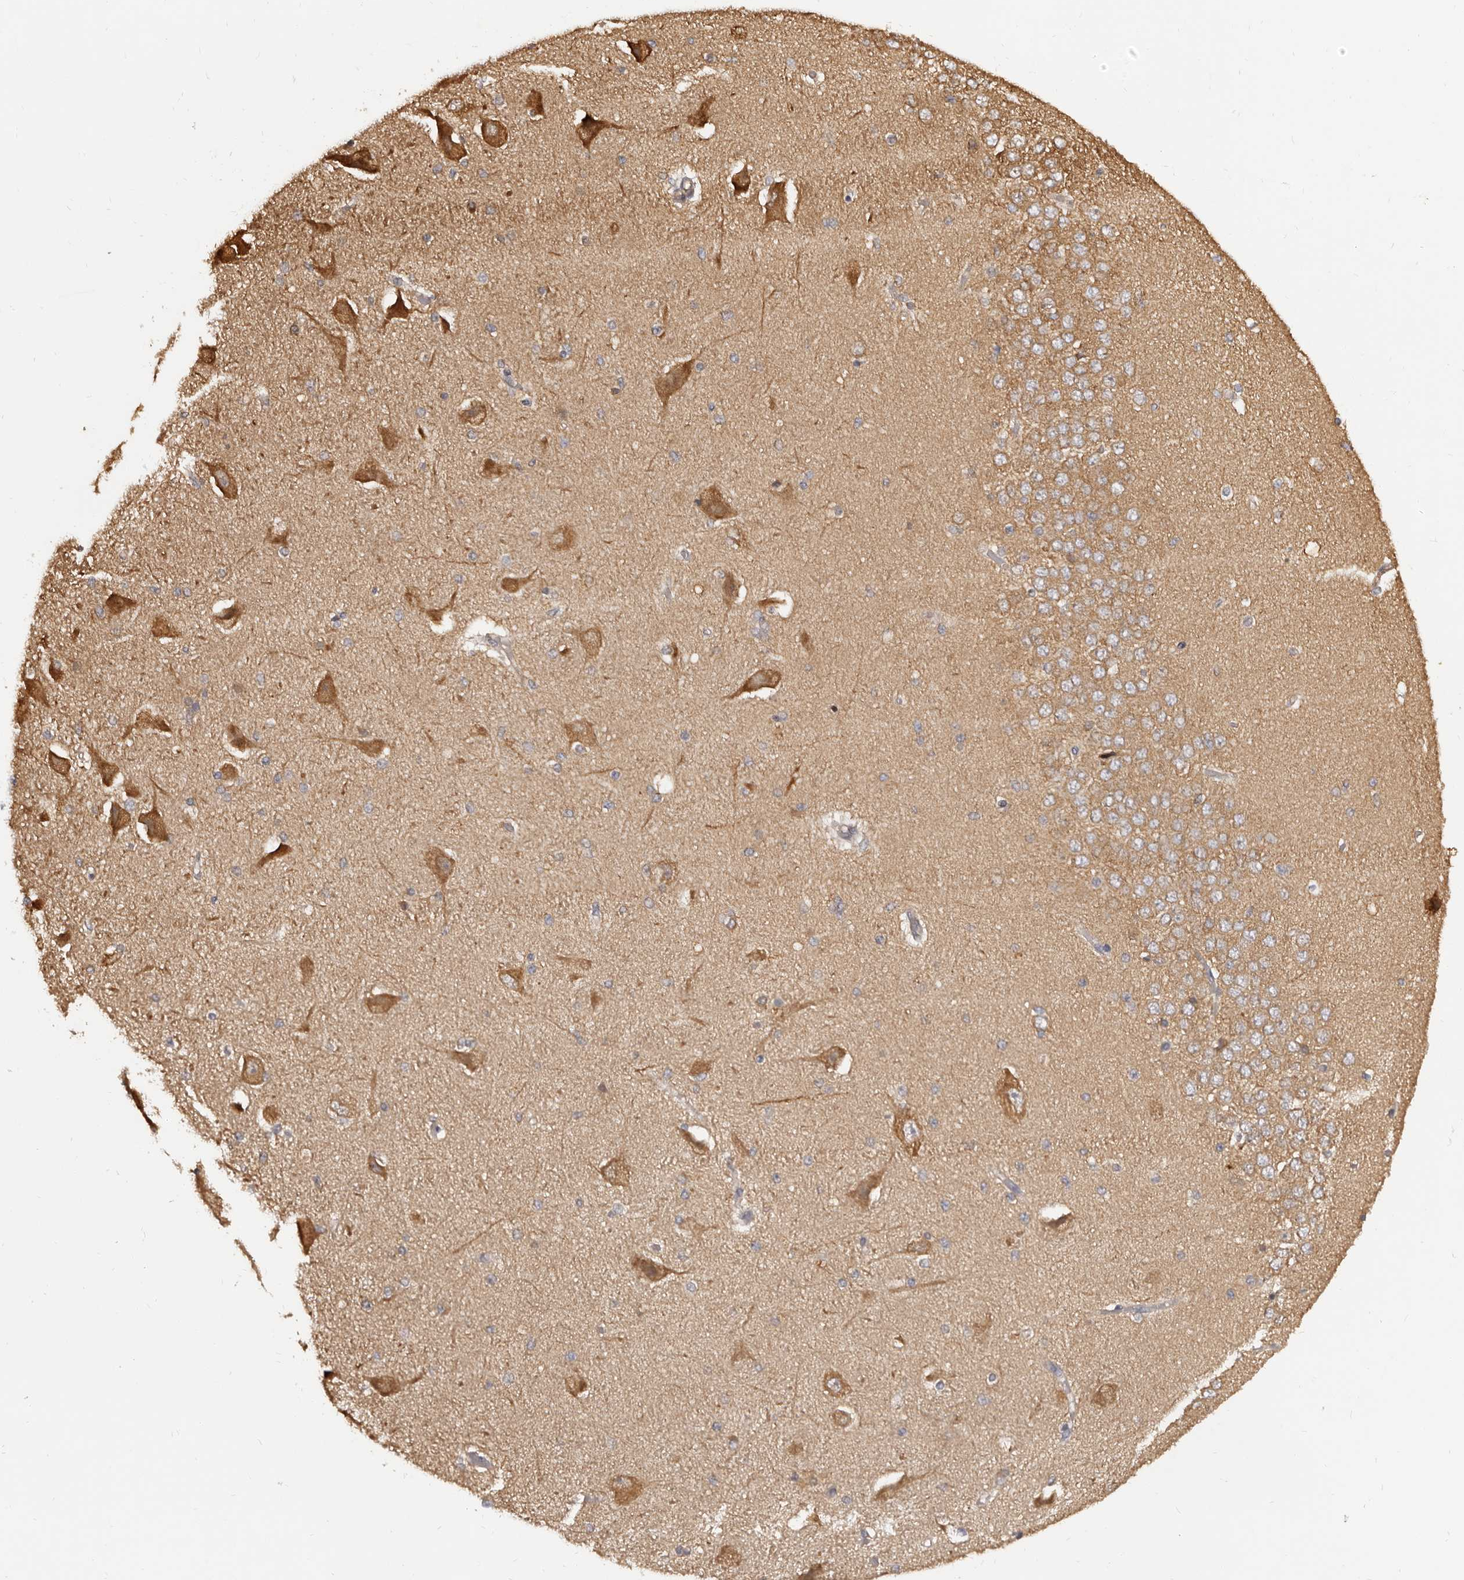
{"staining": {"intensity": "weak", "quantity": "25%-75%", "location": "cytoplasmic/membranous"}, "tissue": "hippocampus", "cell_type": "Glial cells", "image_type": "normal", "snomed": [{"axis": "morphology", "description": "Normal tissue, NOS"}, {"axis": "topography", "description": "Hippocampus"}], "caption": "Protein expression analysis of benign hippocampus shows weak cytoplasmic/membranous positivity in approximately 25%-75% of glial cells.", "gene": "ADAMTS20", "patient": {"sex": "female", "age": 54}}